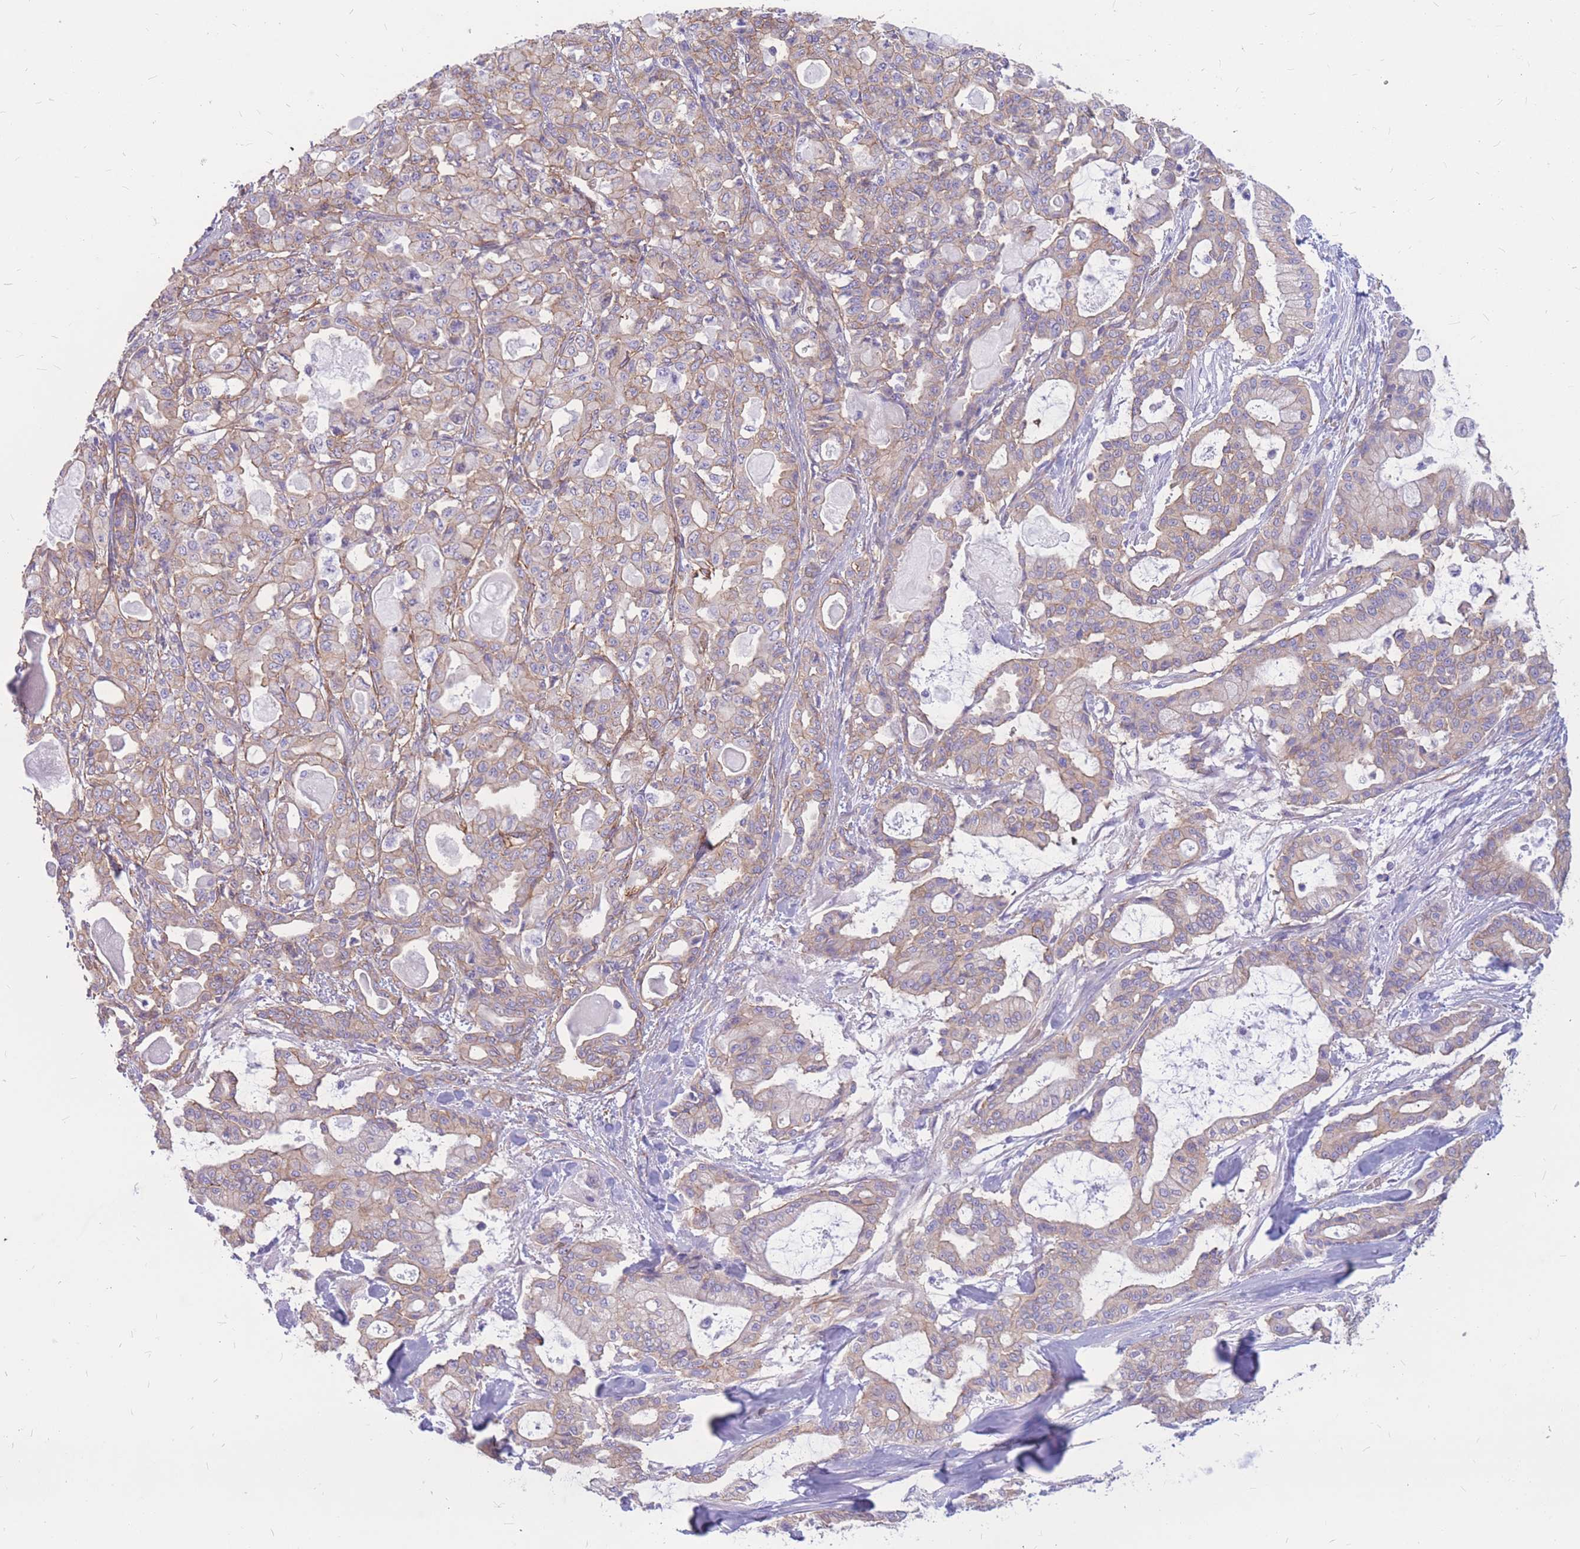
{"staining": {"intensity": "weak", "quantity": ">75%", "location": "cytoplasmic/membranous"}, "tissue": "pancreatic cancer", "cell_type": "Tumor cells", "image_type": "cancer", "snomed": [{"axis": "morphology", "description": "Adenocarcinoma, NOS"}, {"axis": "topography", "description": "Pancreas"}], "caption": "Pancreatic cancer tissue demonstrates weak cytoplasmic/membranous staining in about >75% of tumor cells, visualized by immunohistochemistry. The staining is performed using DAB brown chromogen to label protein expression. The nuclei are counter-stained blue using hematoxylin.", "gene": "ADD2", "patient": {"sex": "male", "age": 63}}